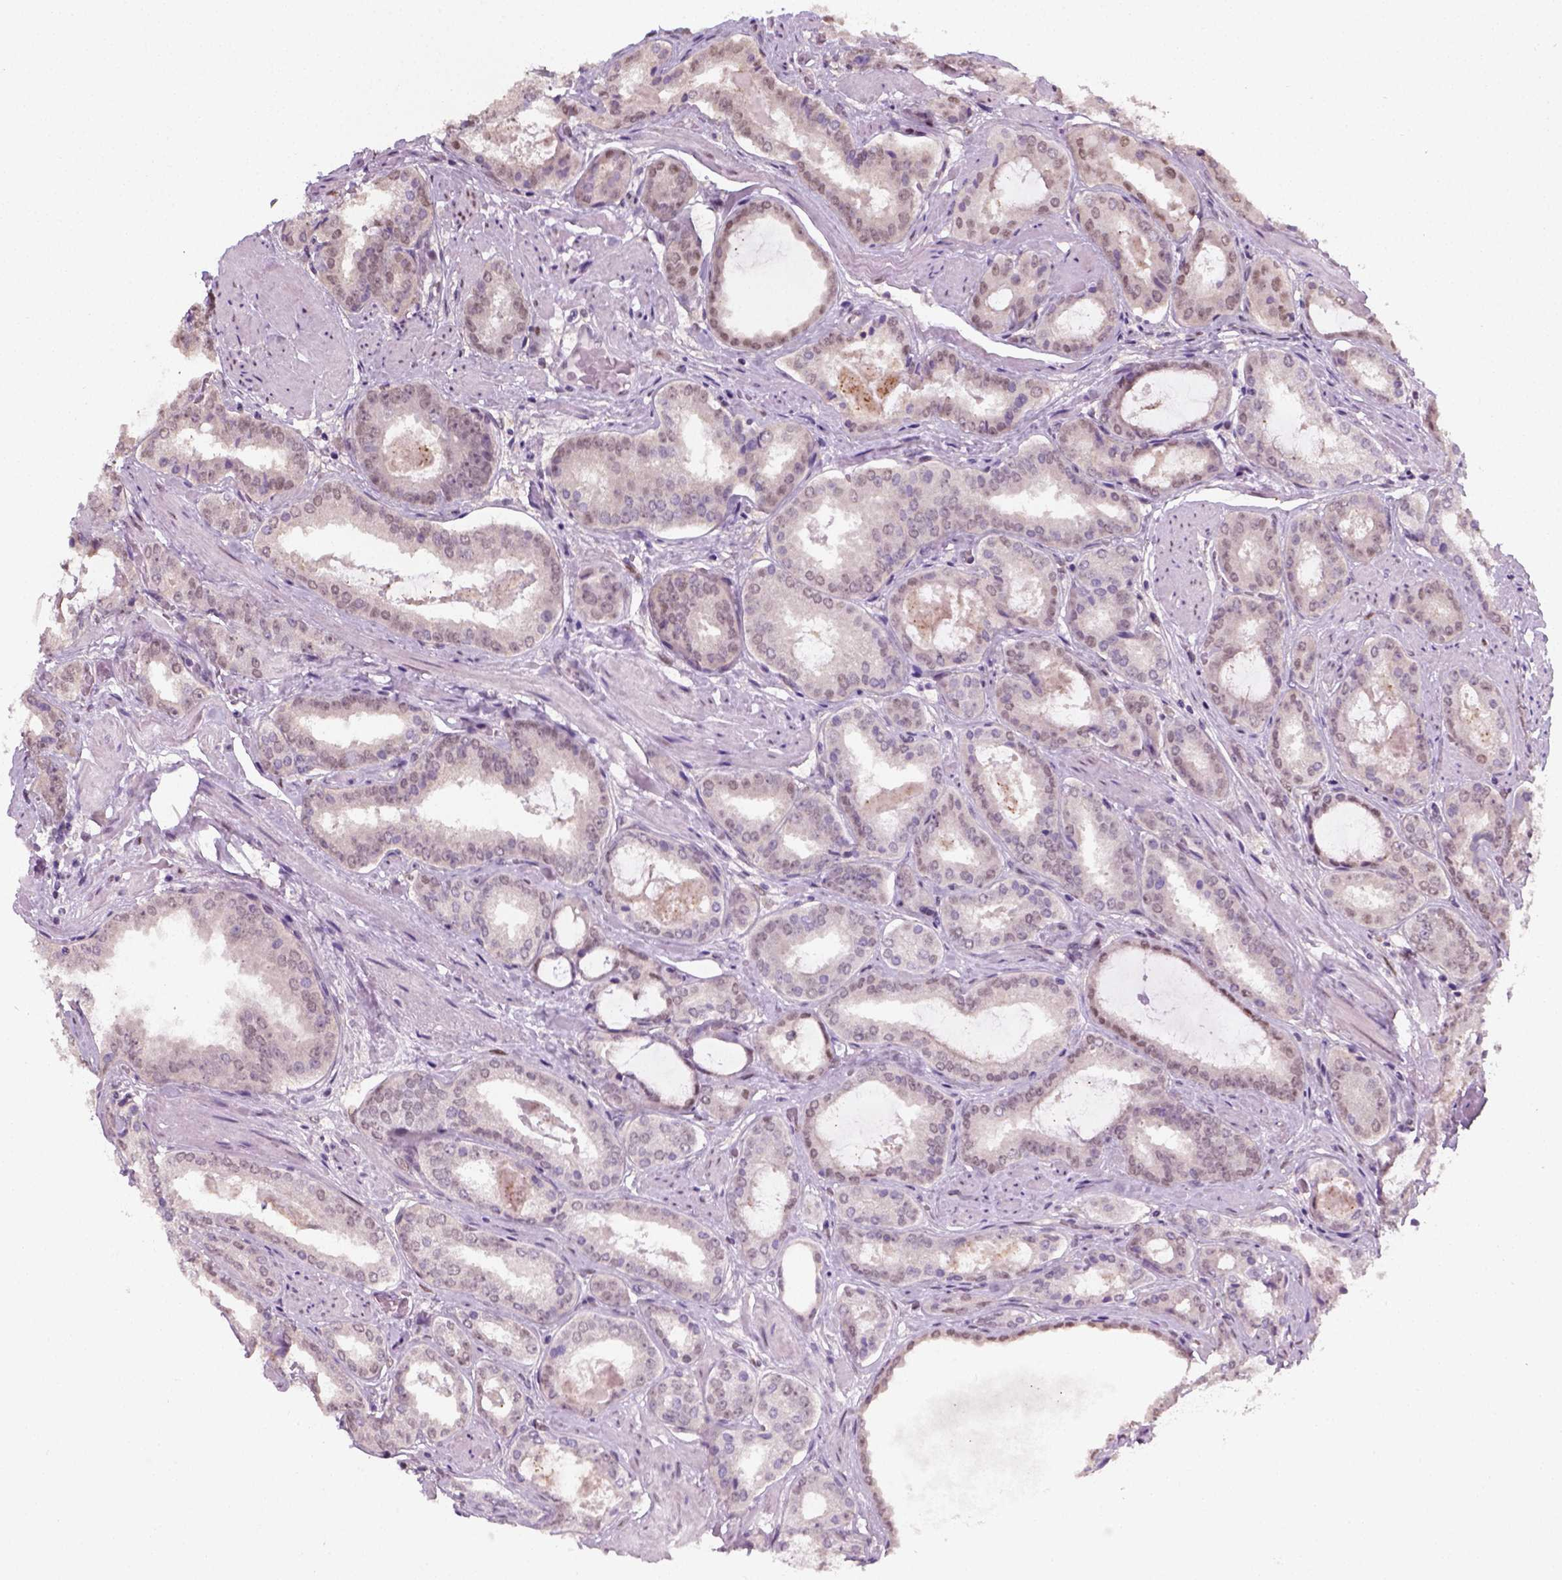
{"staining": {"intensity": "weak", "quantity": "<25%", "location": "nuclear"}, "tissue": "prostate cancer", "cell_type": "Tumor cells", "image_type": "cancer", "snomed": [{"axis": "morphology", "description": "Adenocarcinoma, High grade"}, {"axis": "topography", "description": "Prostate"}], "caption": "High magnification brightfield microscopy of prostate cancer stained with DAB (brown) and counterstained with hematoxylin (blue): tumor cells show no significant staining.", "gene": "C1orf112", "patient": {"sex": "male", "age": 63}}